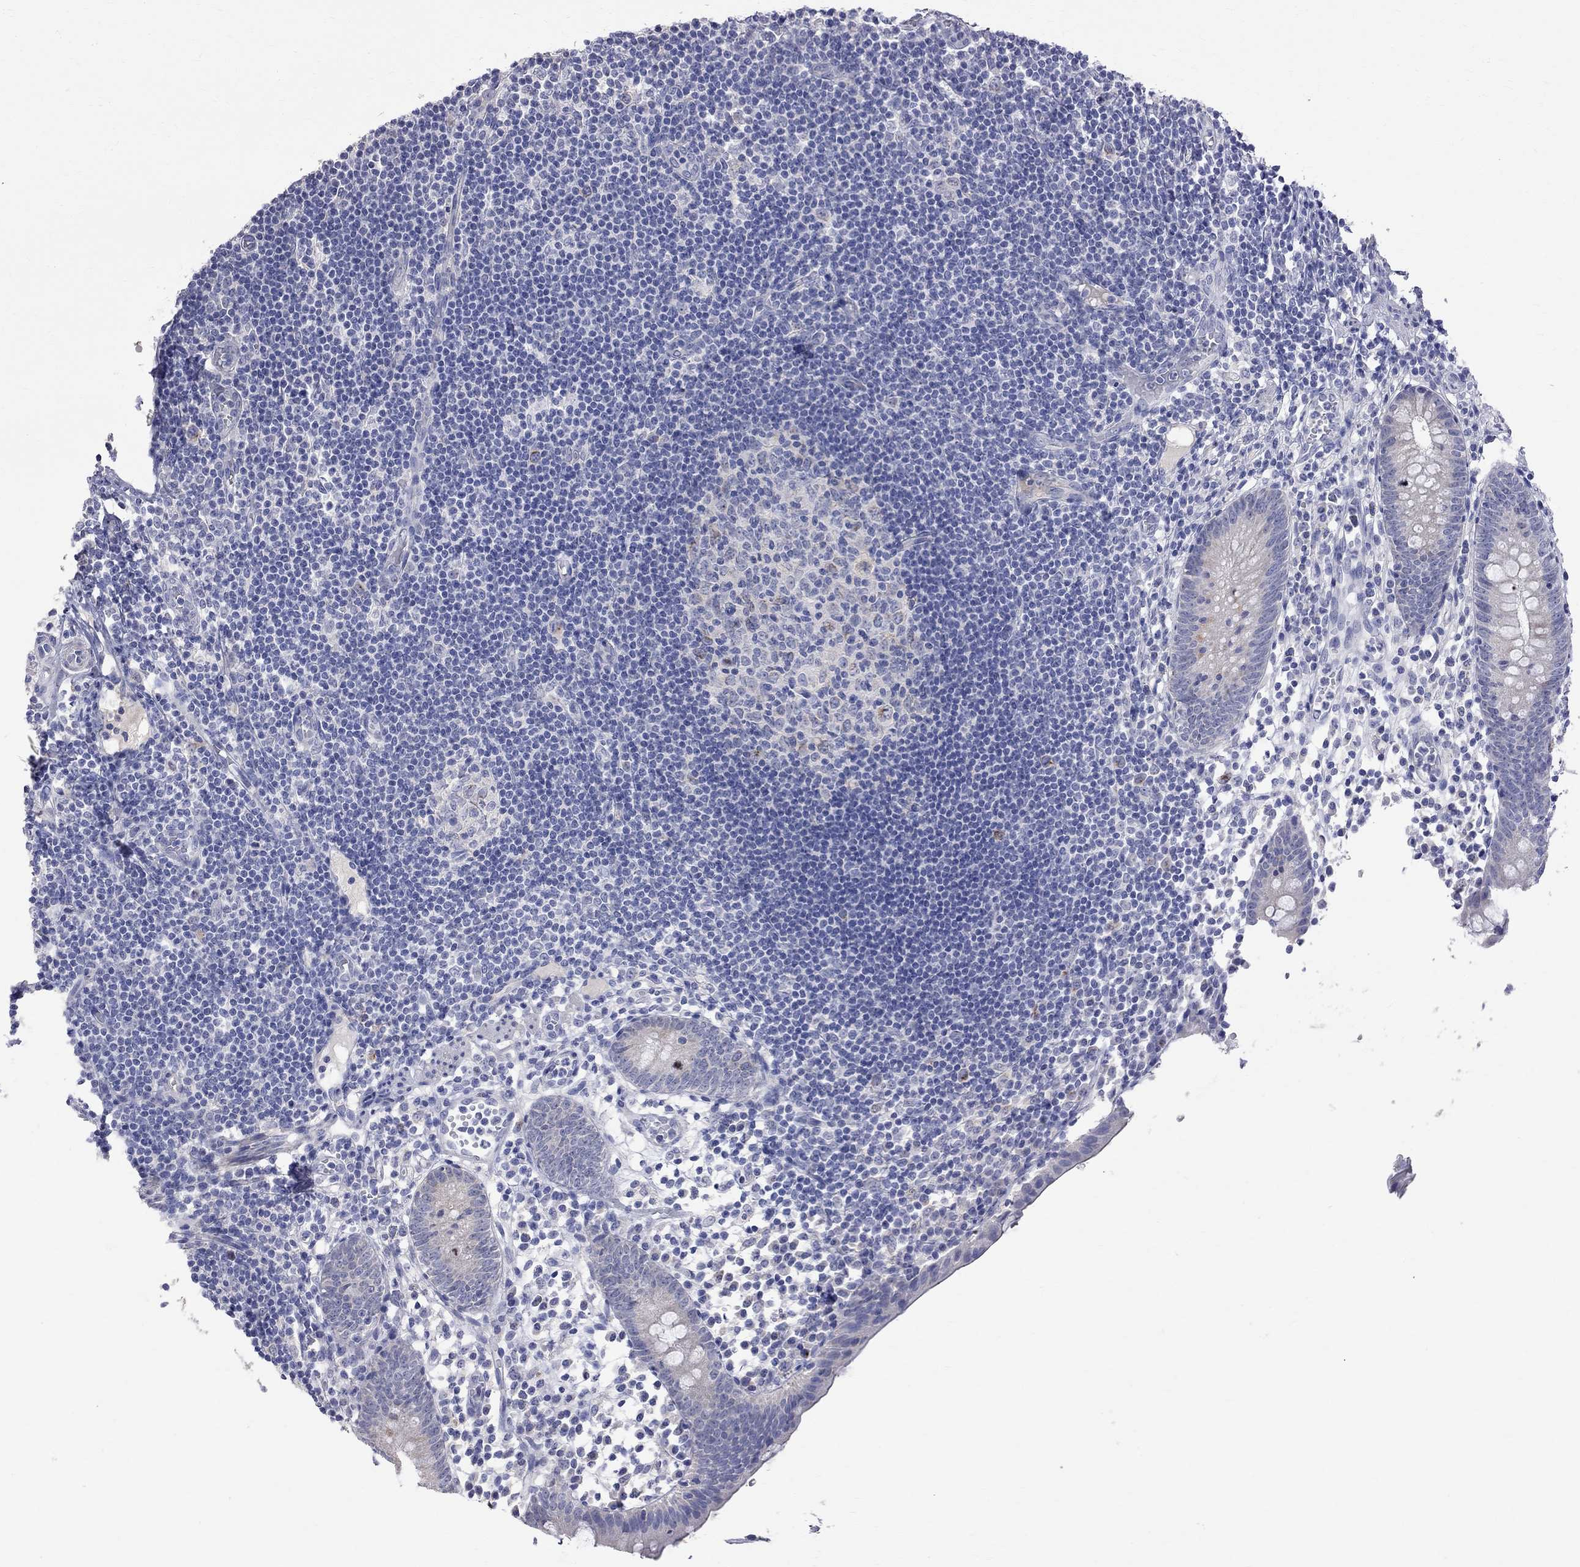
{"staining": {"intensity": "negative", "quantity": "none", "location": "none"}, "tissue": "appendix", "cell_type": "Glandular cells", "image_type": "normal", "snomed": [{"axis": "morphology", "description": "Normal tissue, NOS"}, {"axis": "topography", "description": "Appendix"}], "caption": "Normal appendix was stained to show a protein in brown. There is no significant expression in glandular cells. (Immunohistochemistry, brightfield microscopy, high magnification).", "gene": "CKAP2", "patient": {"sex": "female", "age": 40}}